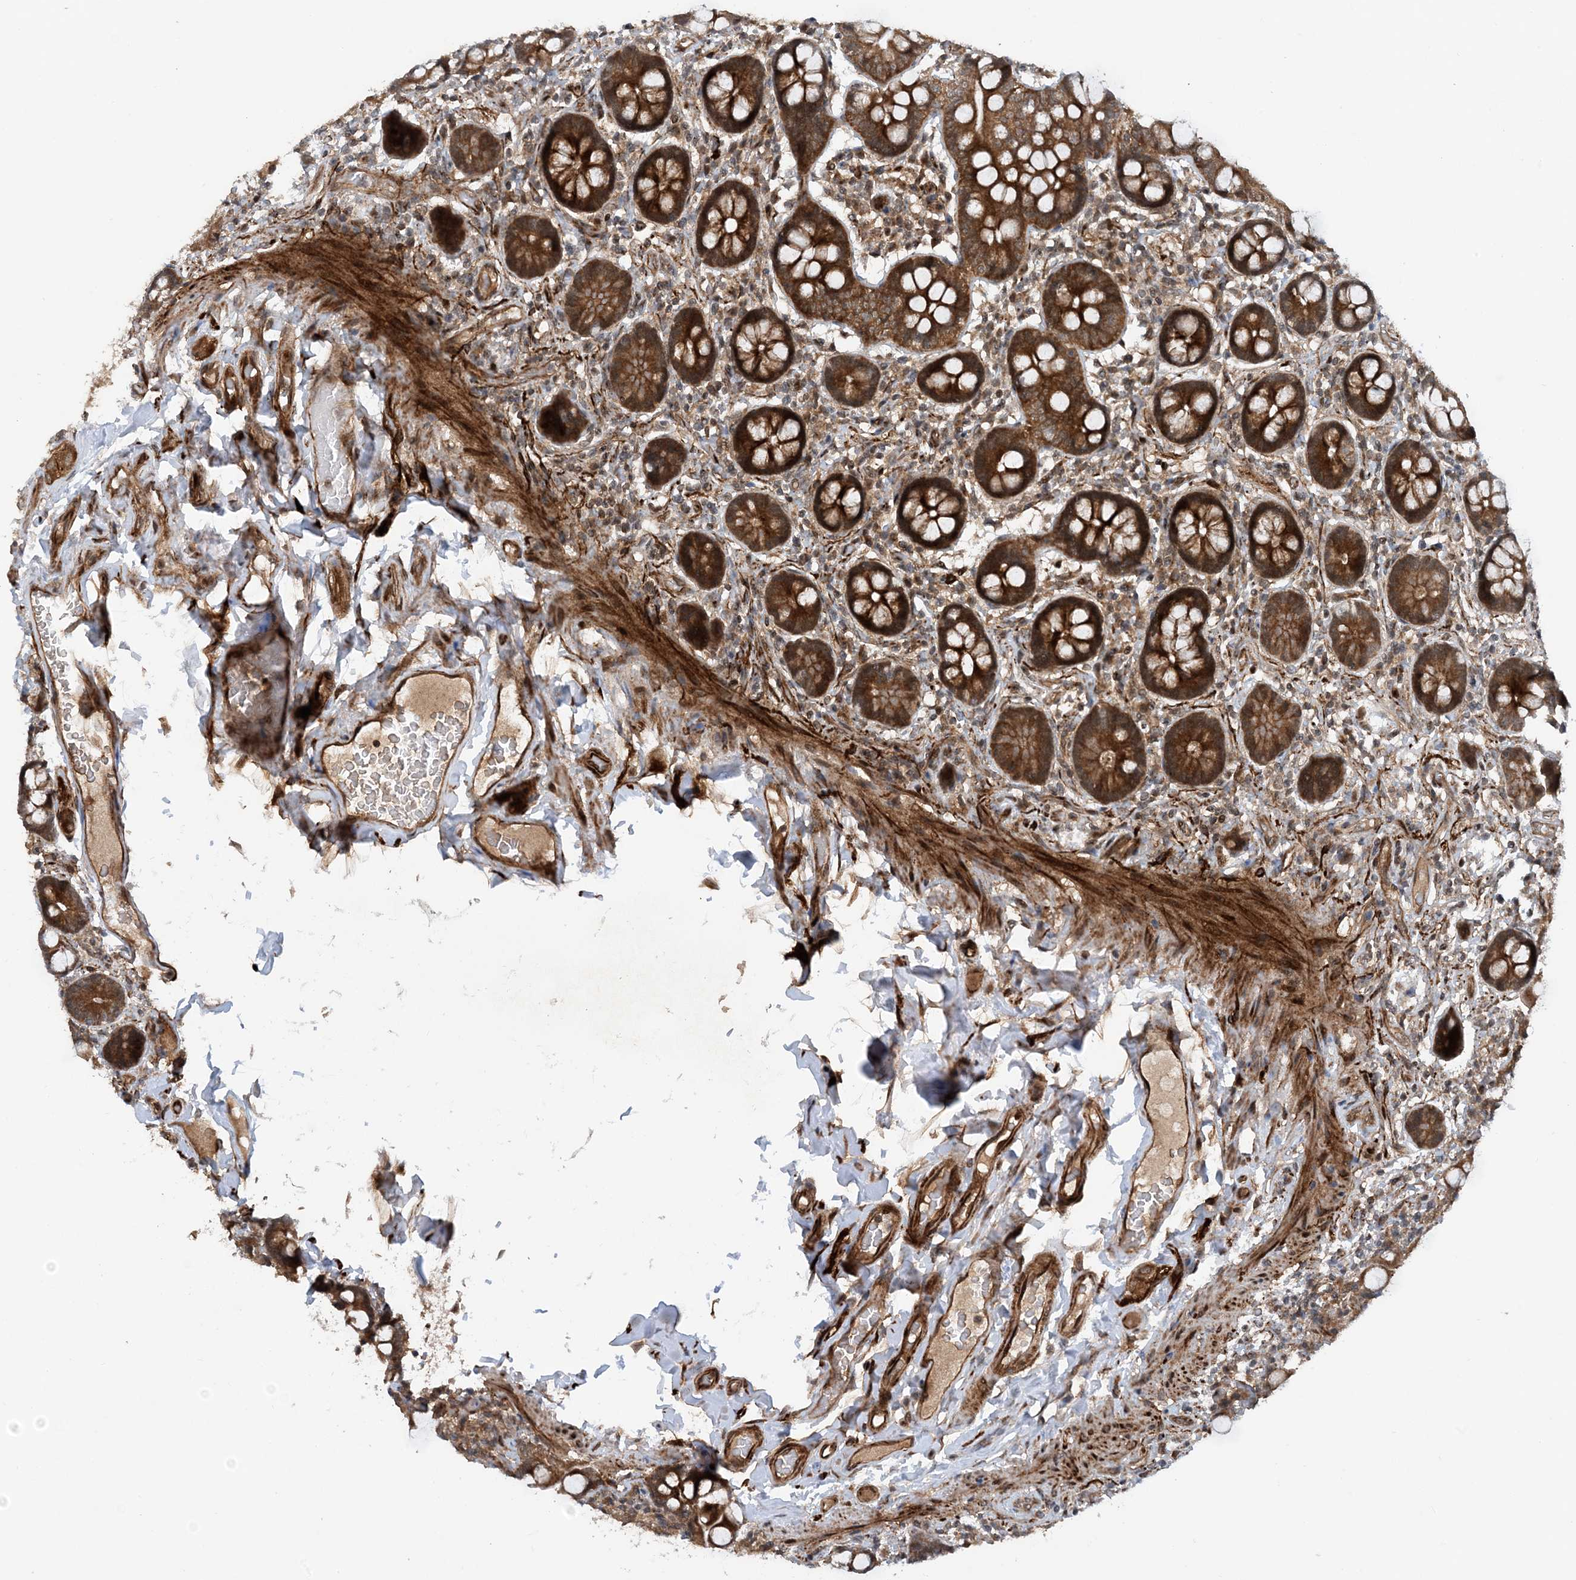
{"staining": {"intensity": "strong", "quantity": ">75%", "location": "cytoplasmic/membranous"}, "tissue": "small intestine", "cell_type": "Glandular cells", "image_type": "normal", "snomed": [{"axis": "morphology", "description": "Normal tissue, NOS"}, {"axis": "topography", "description": "Small intestine"}], "caption": "This is a micrograph of immunohistochemistry staining of unremarkable small intestine, which shows strong staining in the cytoplasmic/membranous of glandular cells.", "gene": "HEMK1", "patient": {"sex": "female", "age": 64}}